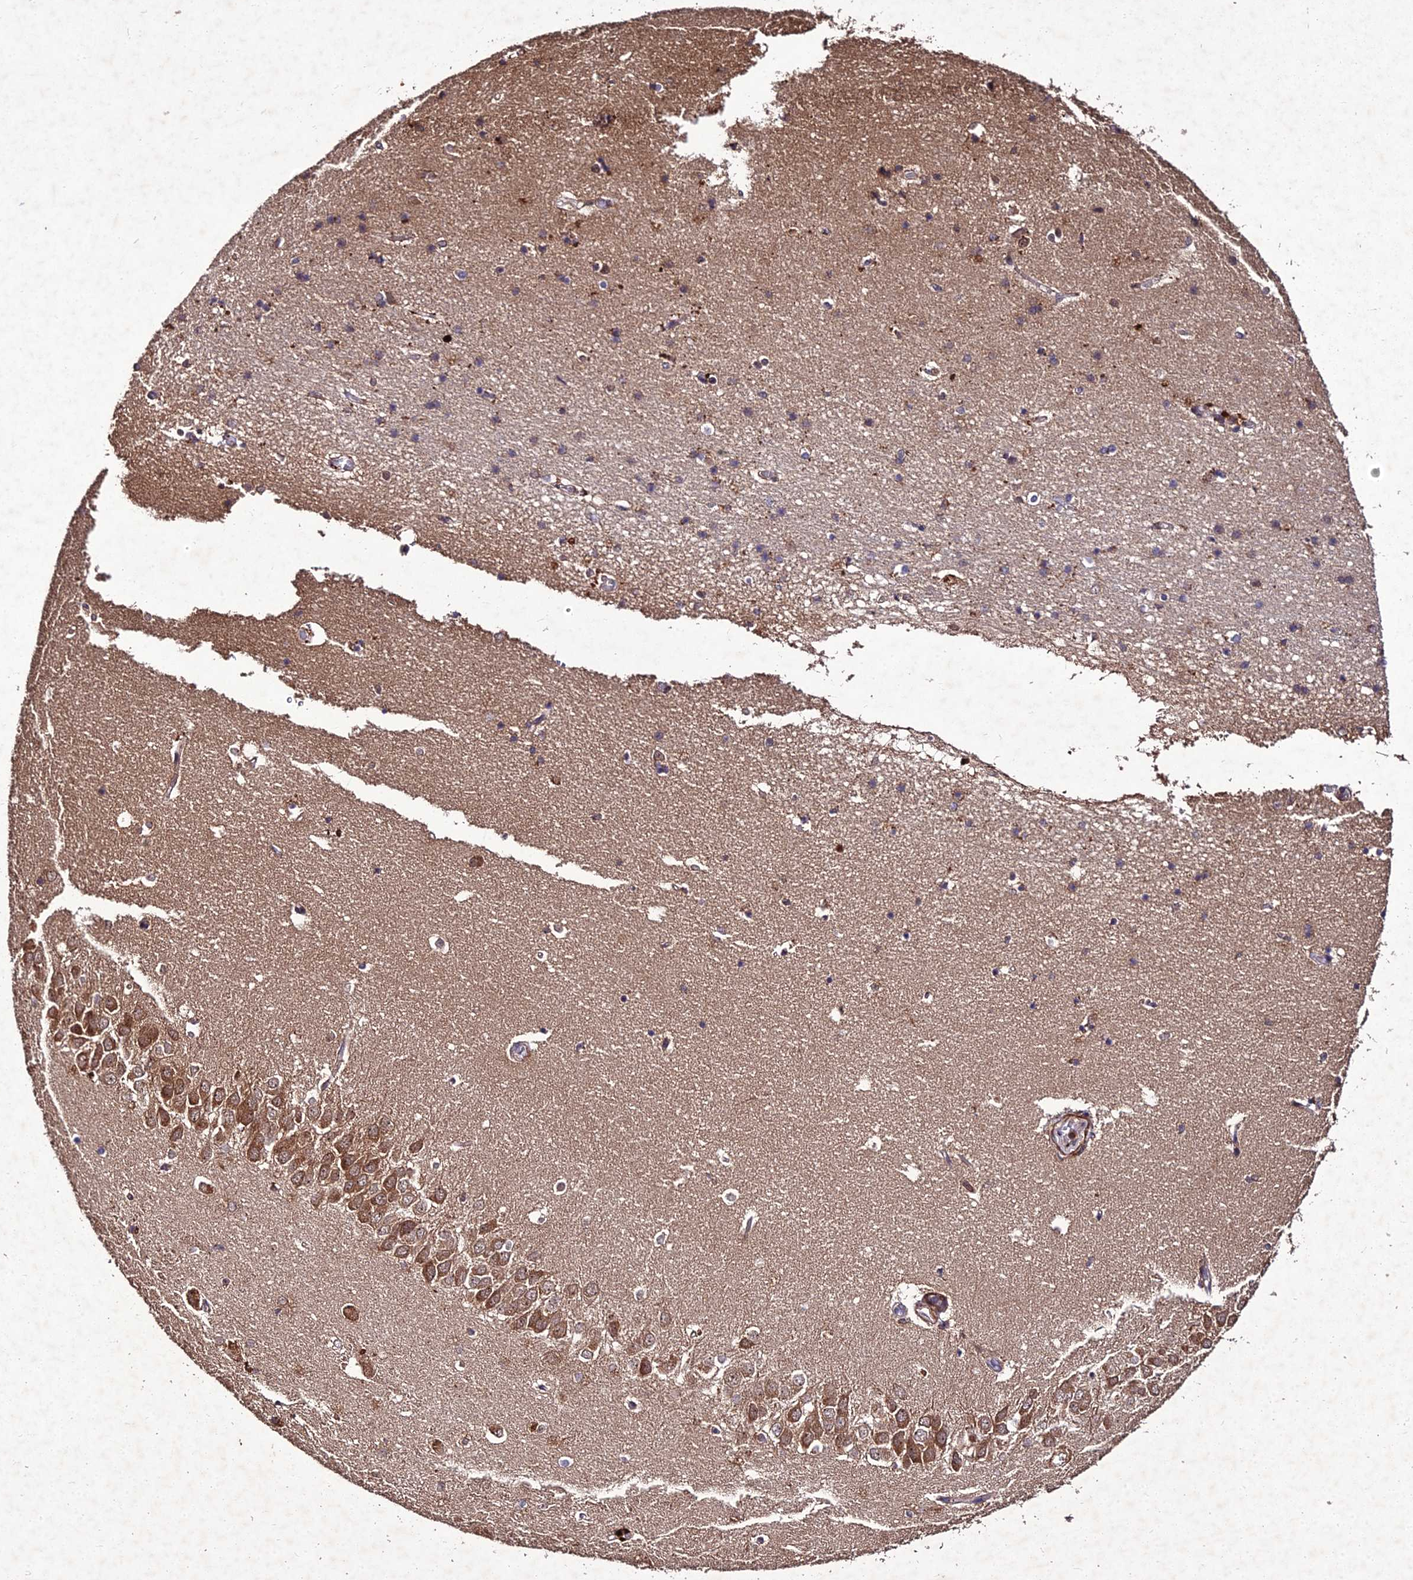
{"staining": {"intensity": "moderate", "quantity": "<25%", "location": "cytoplasmic/membranous"}, "tissue": "hippocampus", "cell_type": "Glial cells", "image_type": "normal", "snomed": [{"axis": "morphology", "description": "Normal tissue, NOS"}, {"axis": "topography", "description": "Hippocampus"}], "caption": "DAB immunohistochemical staining of benign hippocampus displays moderate cytoplasmic/membranous protein expression in approximately <25% of glial cells. The staining was performed using DAB to visualize the protein expression in brown, while the nuclei were stained in blue with hematoxylin (Magnification: 20x).", "gene": "ZNF766", "patient": {"sex": "male", "age": 45}}